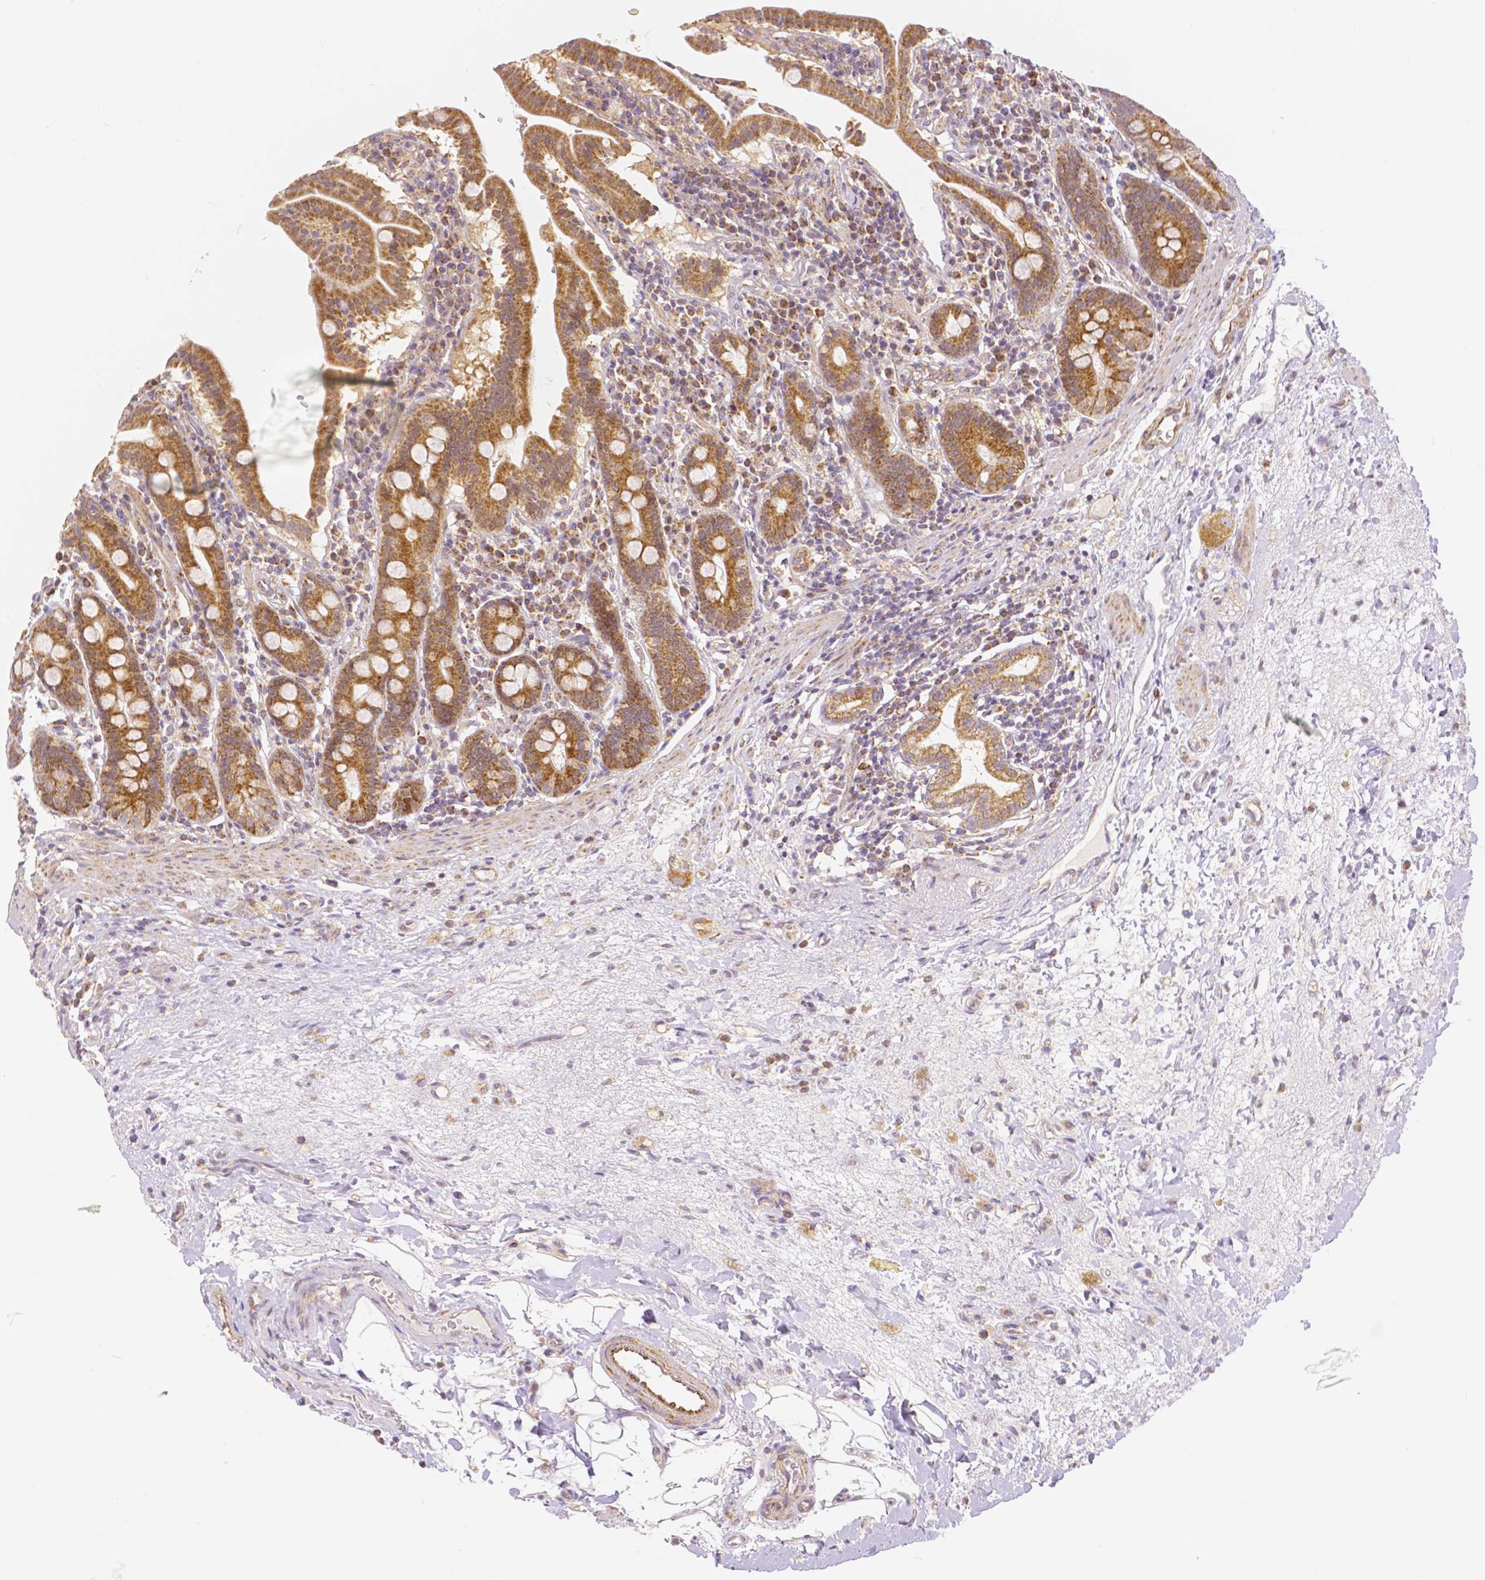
{"staining": {"intensity": "strong", "quantity": ">75%", "location": "cytoplasmic/membranous"}, "tissue": "small intestine", "cell_type": "Glandular cells", "image_type": "normal", "snomed": [{"axis": "morphology", "description": "Normal tissue, NOS"}, {"axis": "topography", "description": "Small intestine"}], "caption": "A brown stain highlights strong cytoplasmic/membranous staining of a protein in glandular cells of unremarkable human small intestine.", "gene": "RHOT1", "patient": {"sex": "male", "age": 26}}